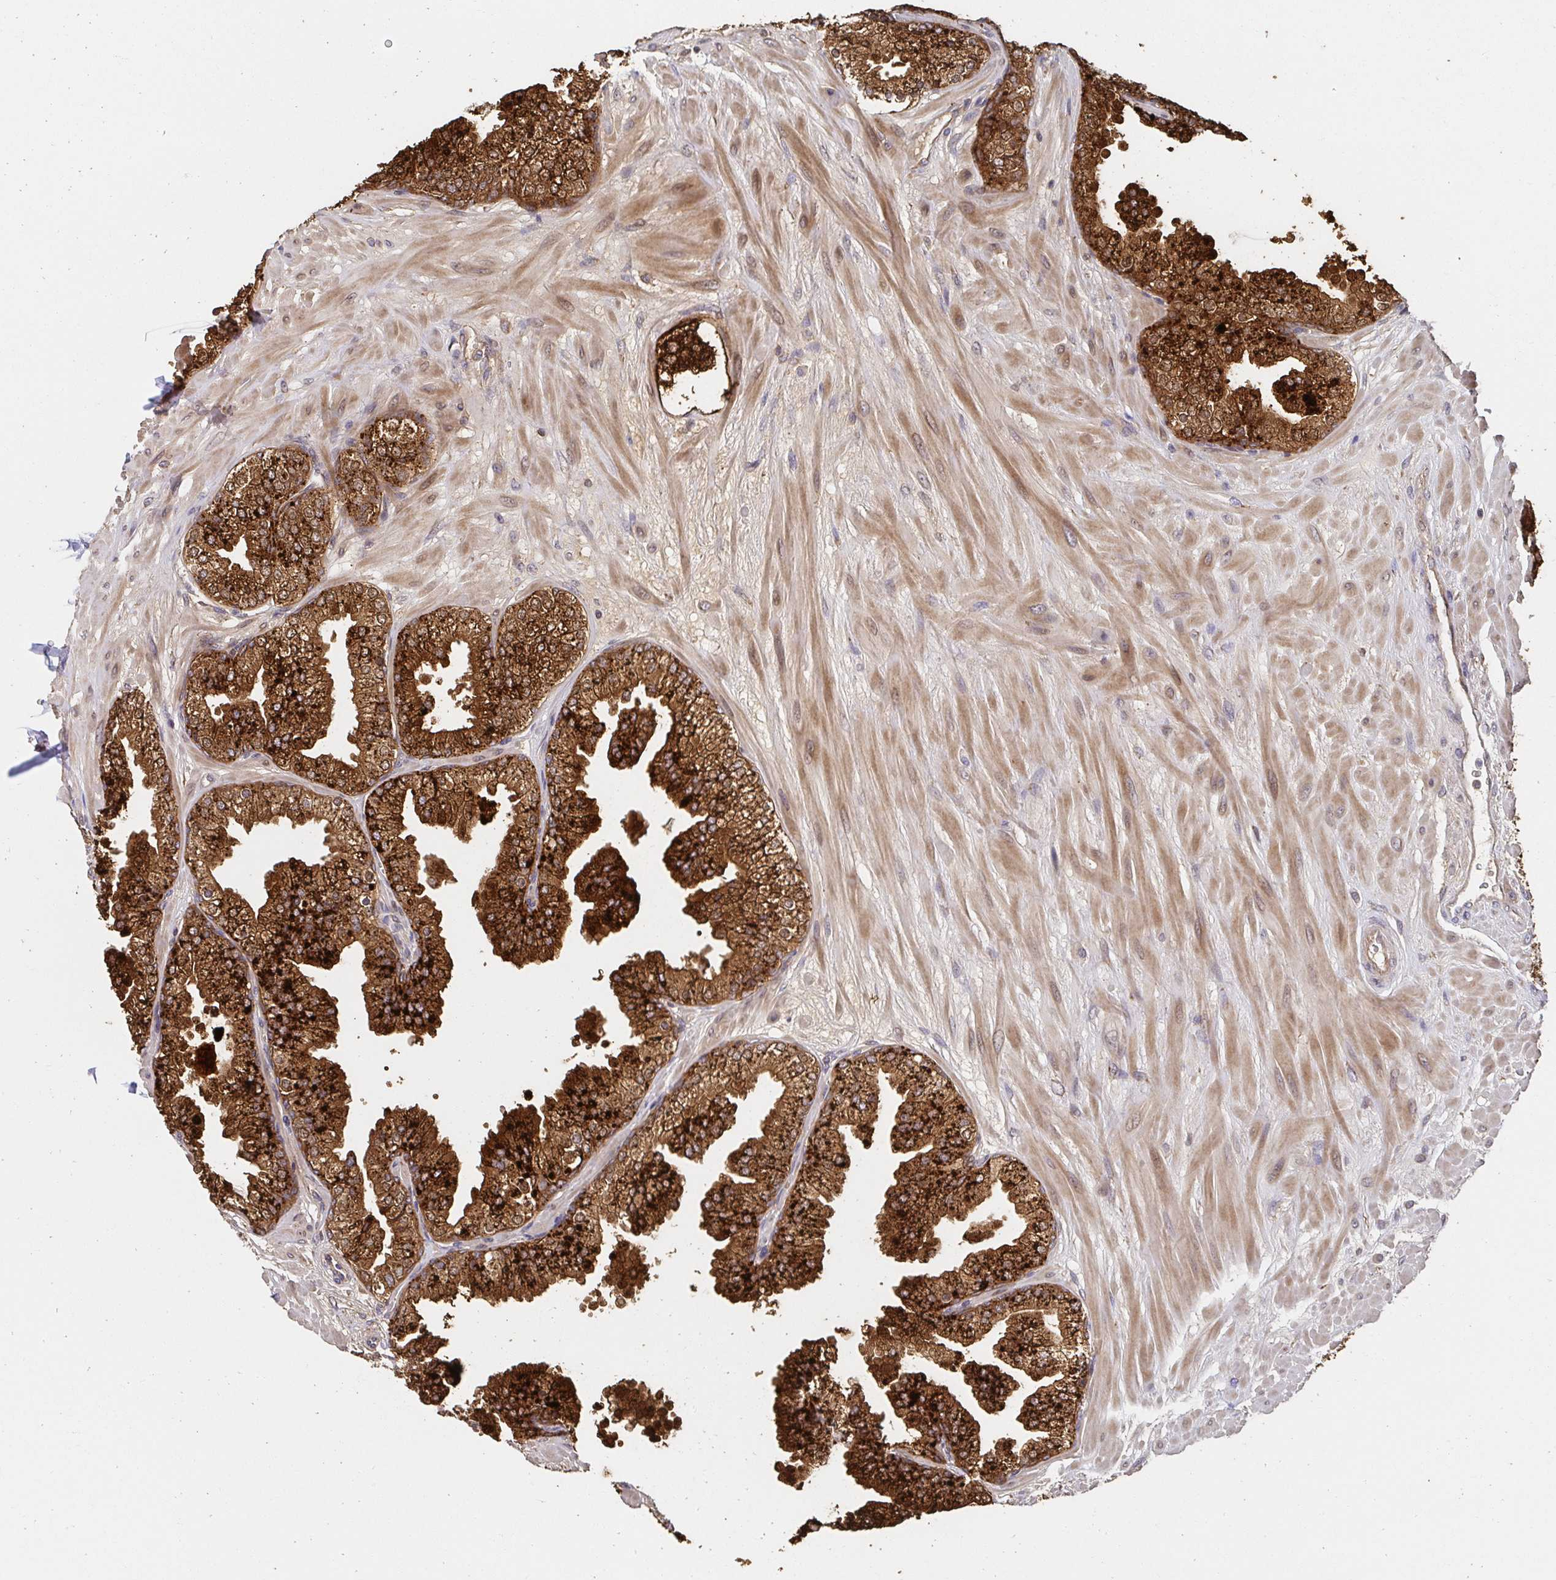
{"staining": {"intensity": "strong", "quantity": ">75%", "location": "cytoplasmic/membranous"}, "tissue": "prostate", "cell_type": "Glandular cells", "image_type": "normal", "snomed": [{"axis": "morphology", "description": "Normal tissue, NOS"}, {"axis": "topography", "description": "Prostate"}, {"axis": "topography", "description": "Peripheral nerve tissue"}], "caption": "Unremarkable prostate was stained to show a protein in brown. There is high levels of strong cytoplasmic/membranous positivity in about >75% of glandular cells.", "gene": "APBB1", "patient": {"sex": "male", "age": 61}}